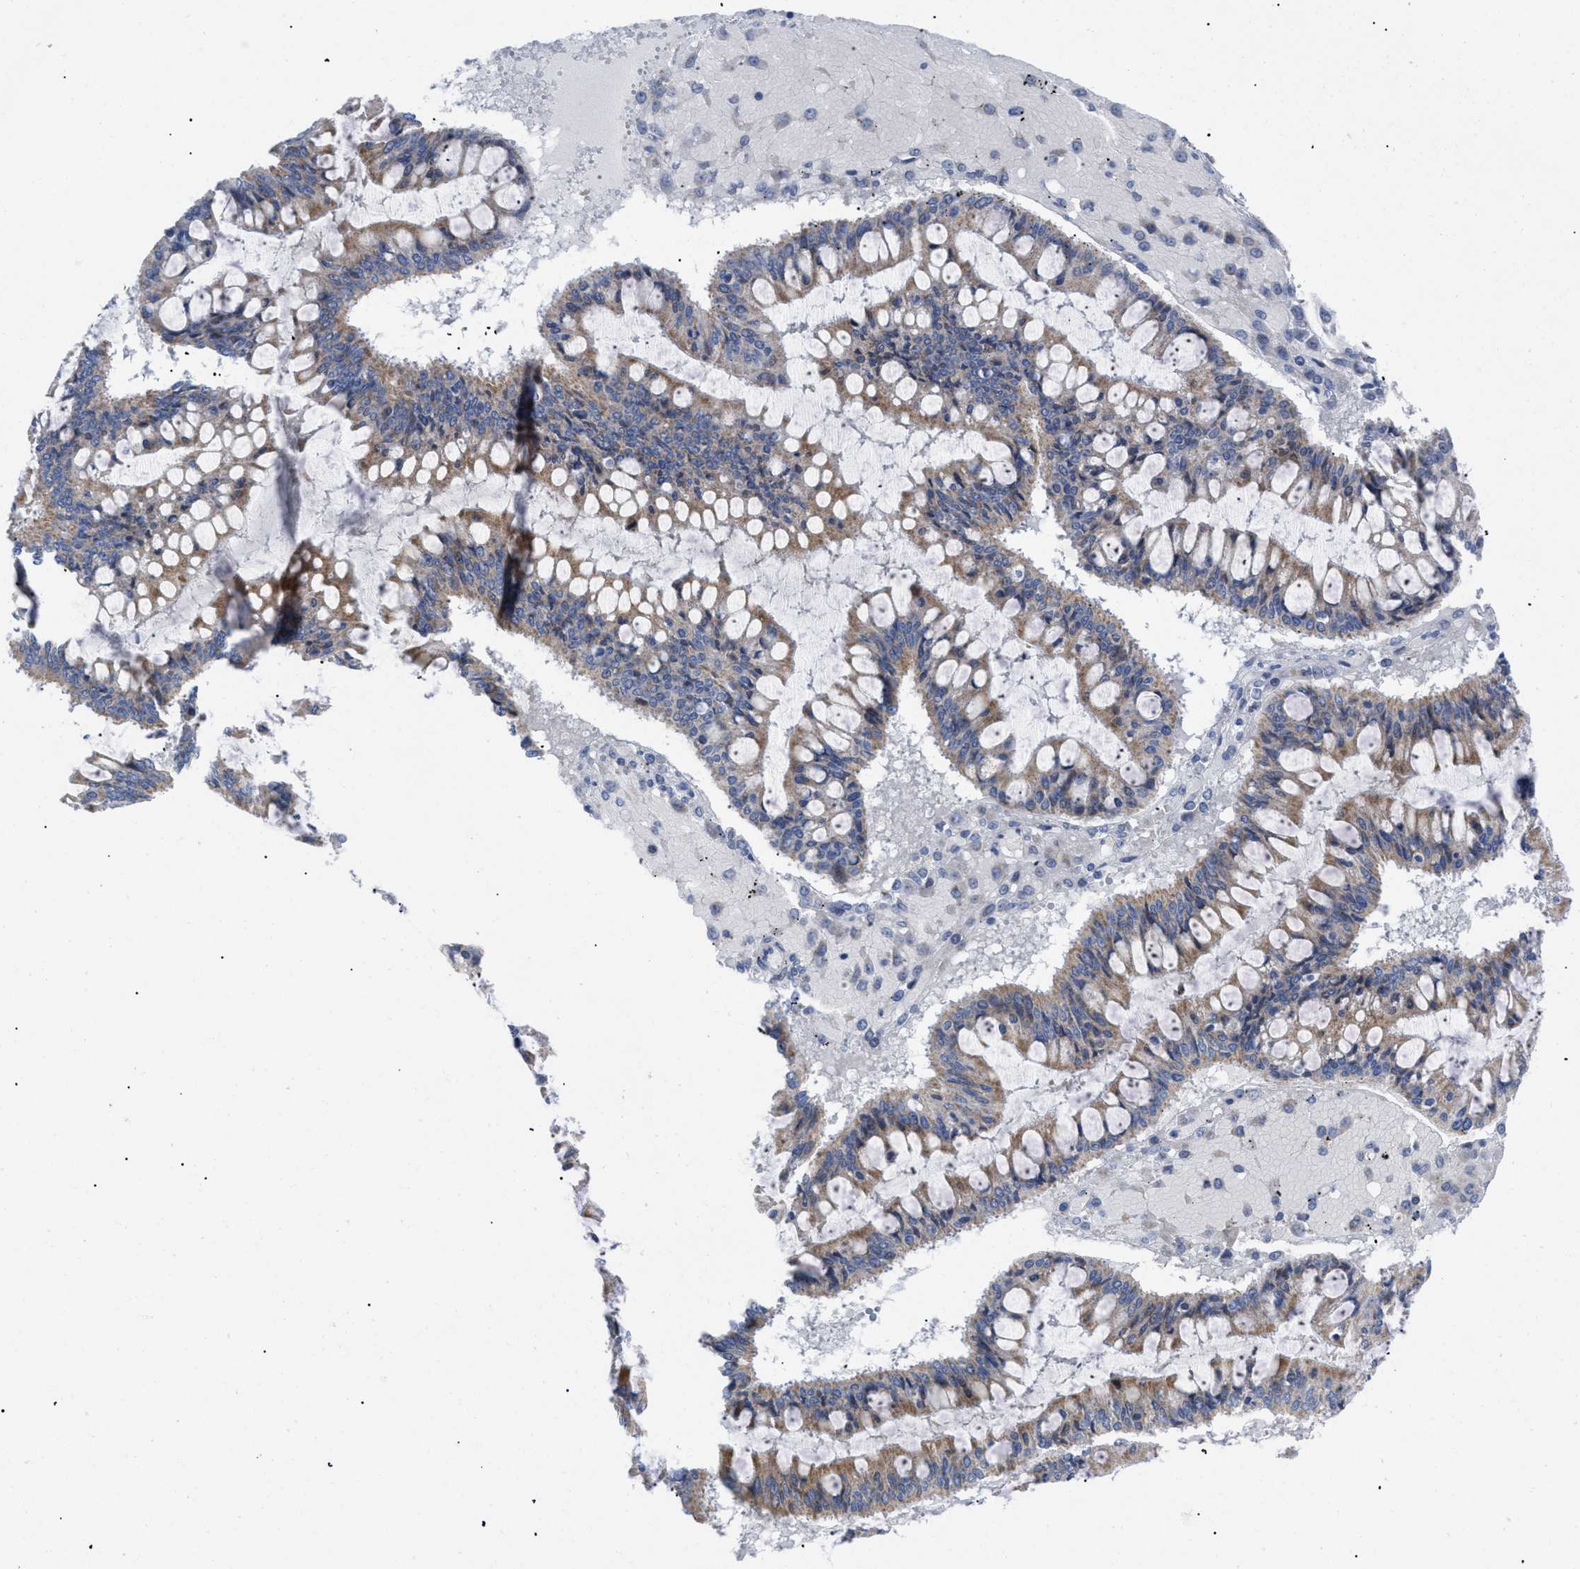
{"staining": {"intensity": "moderate", "quantity": ">75%", "location": "cytoplasmic/membranous"}, "tissue": "ovarian cancer", "cell_type": "Tumor cells", "image_type": "cancer", "snomed": [{"axis": "morphology", "description": "Cystadenocarcinoma, mucinous, NOS"}, {"axis": "topography", "description": "Ovary"}], "caption": "Mucinous cystadenocarcinoma (ovarian) stained with IHC shows moderate cytoplasmic/membranous staining in about >75% of tumor cells.", "gene": "CAV3", "patient": {"sex": "female", "age": 73}}